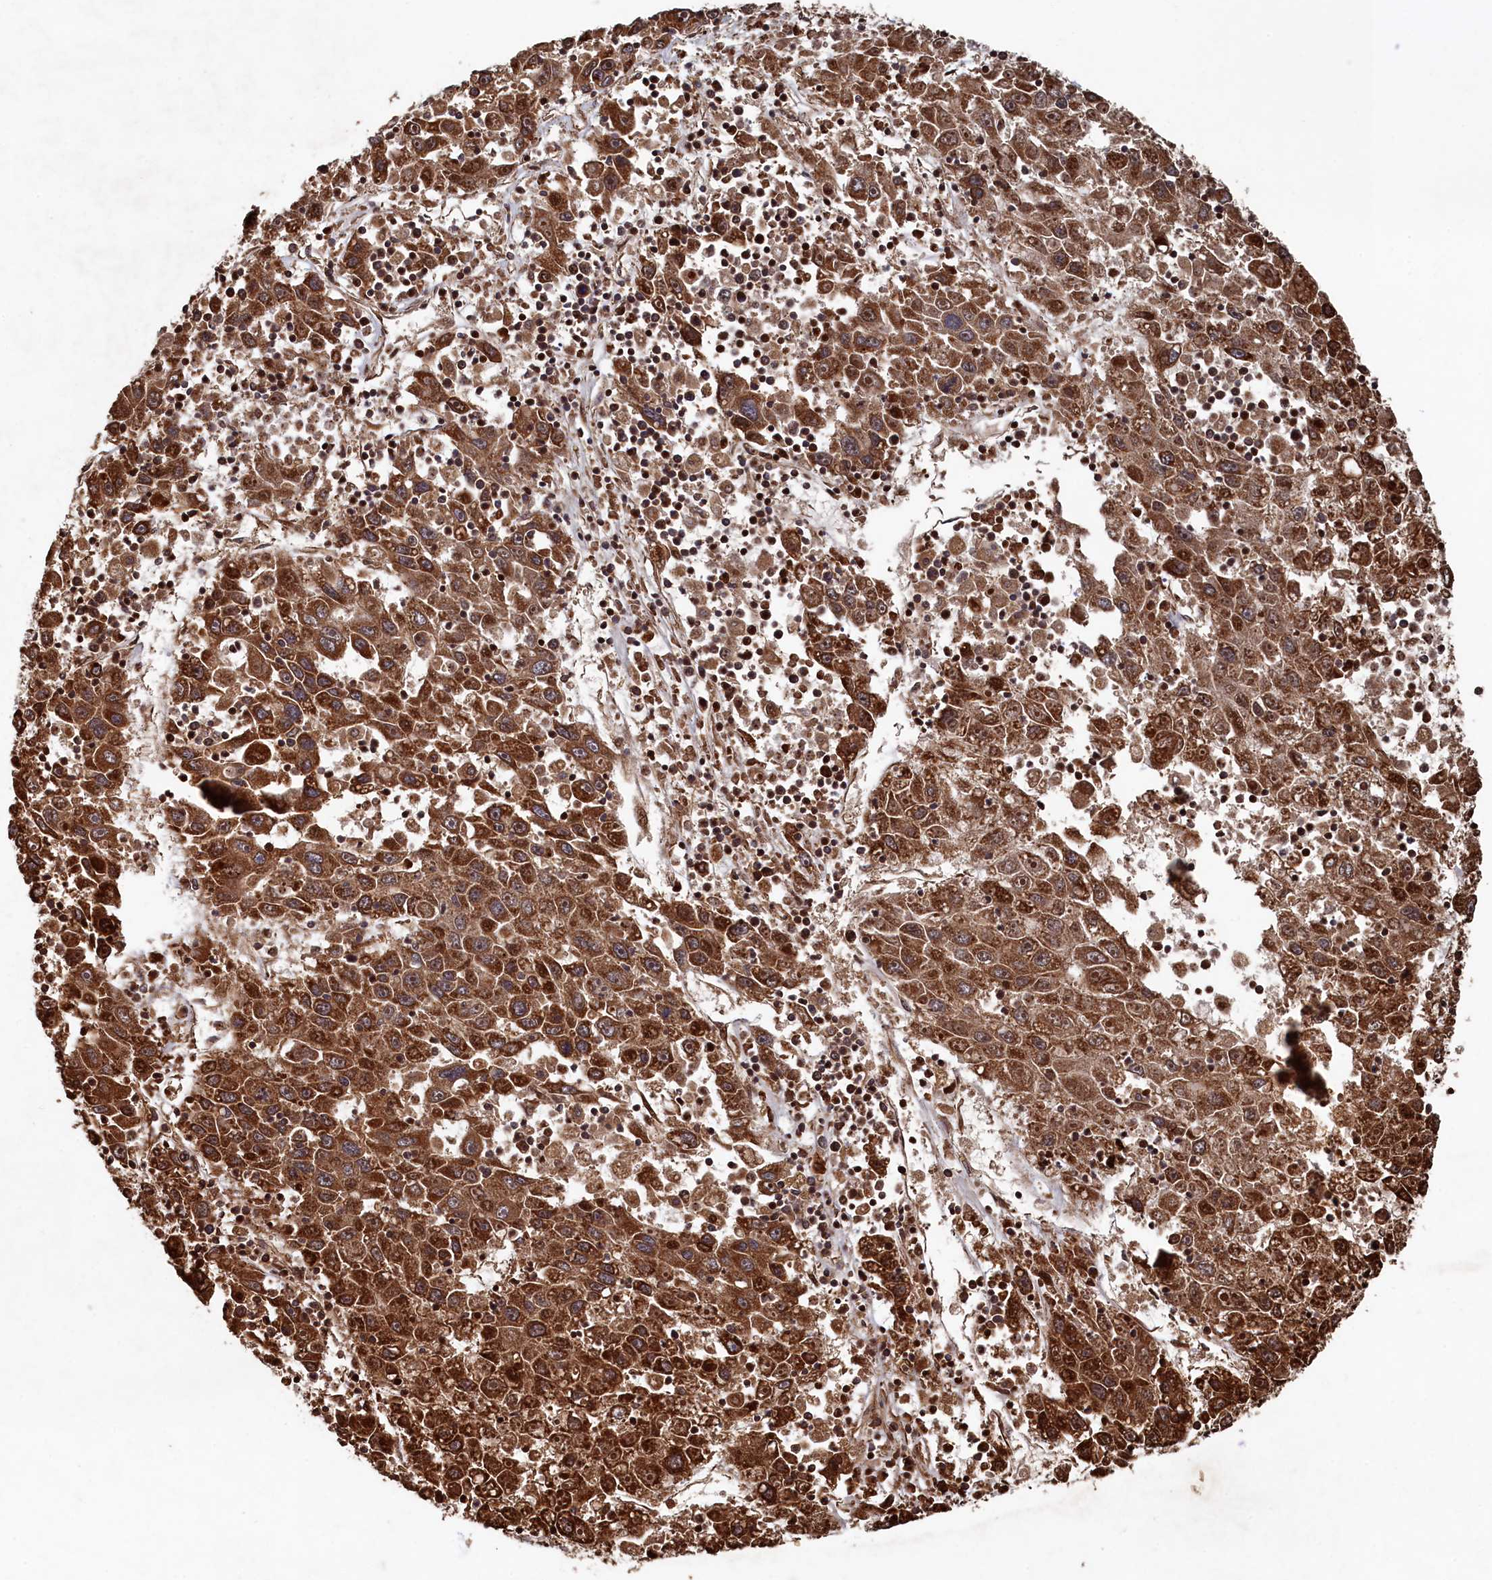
{"staining": {"intensity": "strong", "quantity": ">75%", "location": "cytoplasmic/membranous,nuclear"}, "tissue": "liver cancer", "cell_type": "Tumor cells", "image_type": "cancer", "snomed": [{"axis": "morphology", "description": "Carcinoma, Hepatocellular, NOS"}, {"axis": "topography", "description": "Liver"}], "caption": "Brown immunohistochemical staining in liver cancer (hepatocellular carcinoma) demonstrates strong cytoplasmic/membranous and nuclear expression in about >75% of tumor cells.", "gene": "PIGN", "patient": {"sex": "male", "age": 49}}